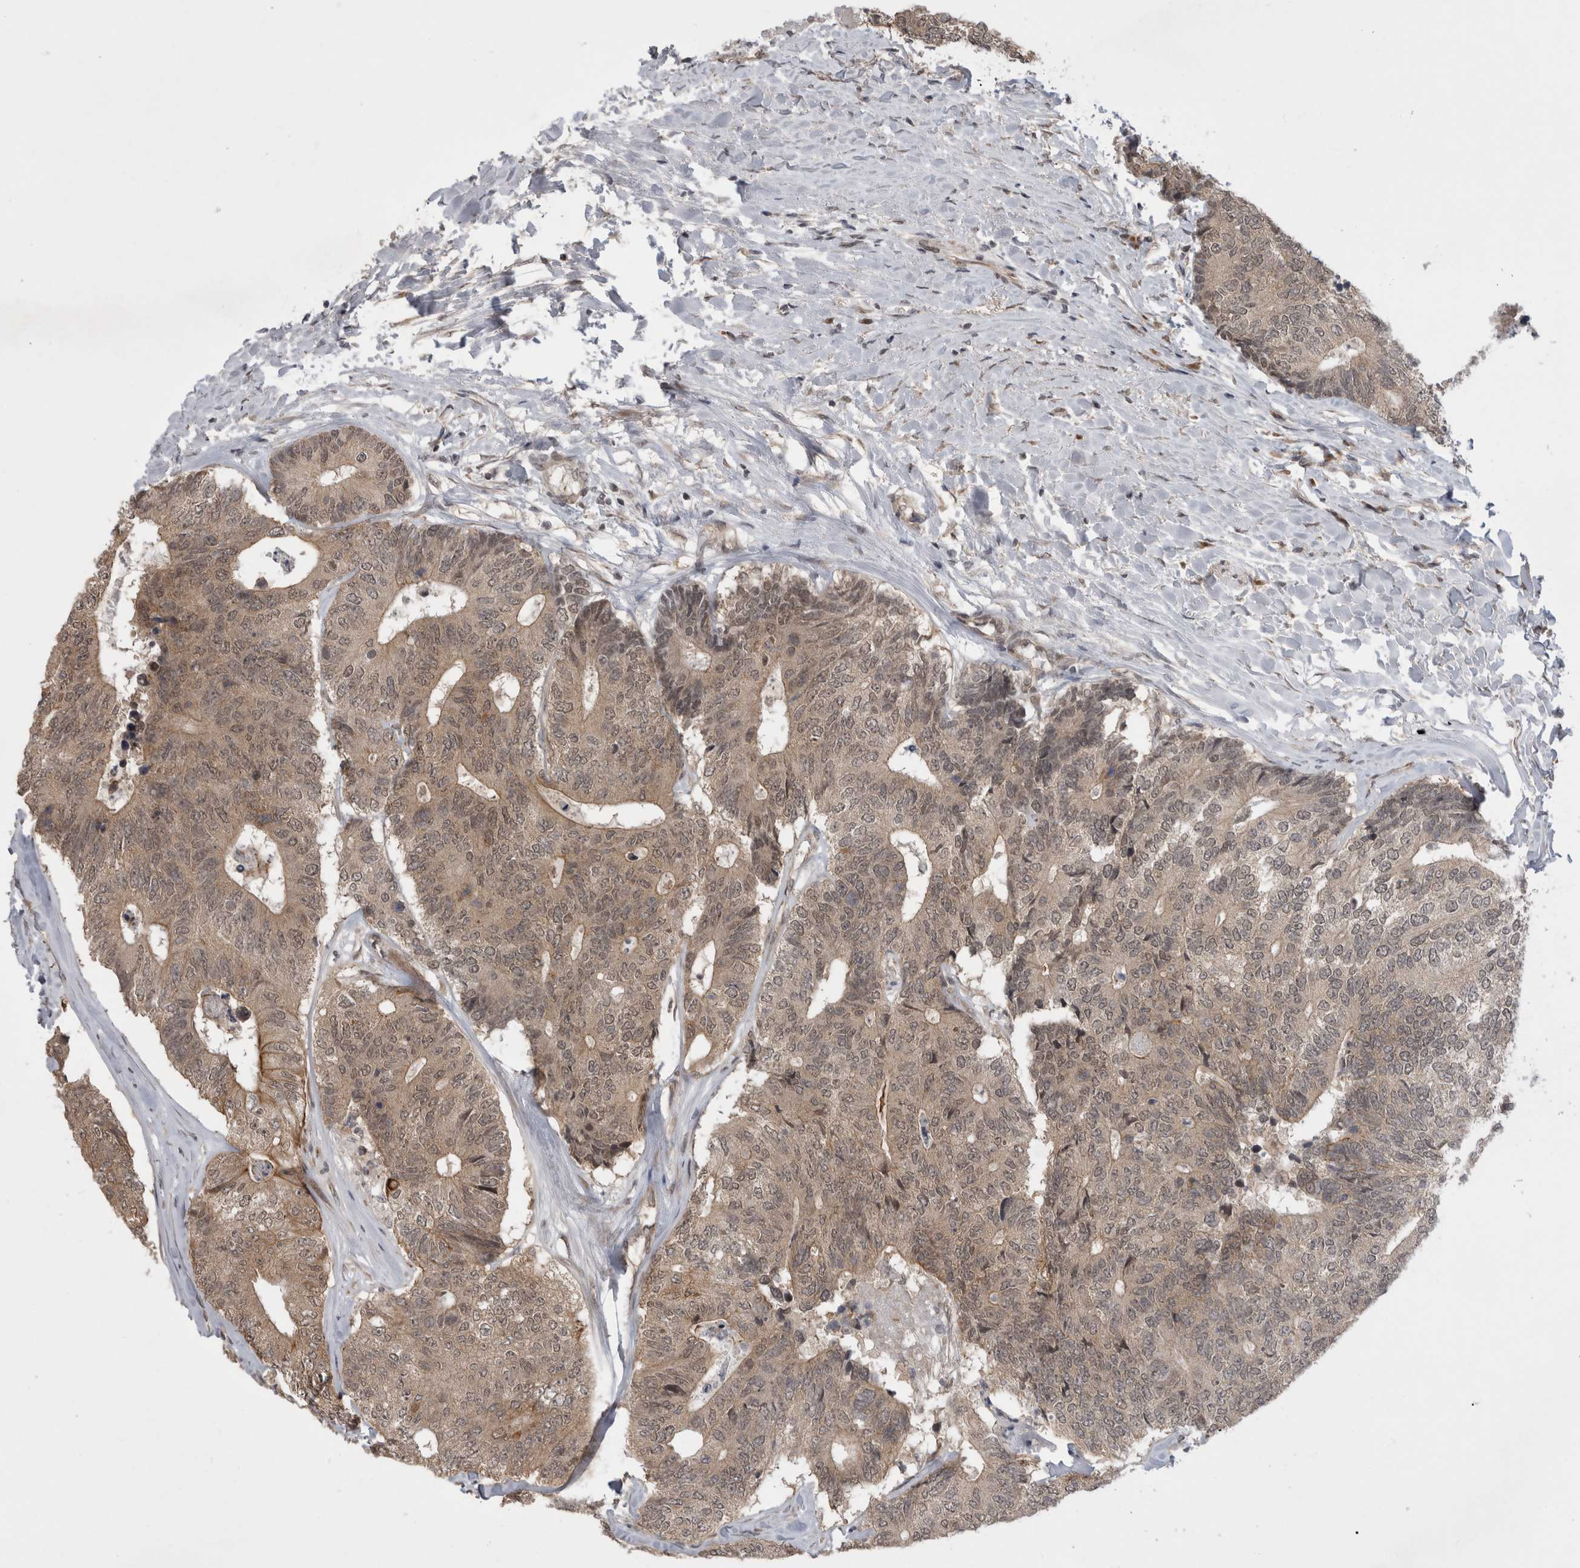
{"staining": {"intensity": "weak", "quantity": ">75%", "location": "cytoplasmic/membranous"}, "tissue": "colorectal cancer", "cell_type": "Tumor cells", "image_type": "cancer", "snomed": [{"axis": "morphology", "description": "Adenocarcinoma, NOS"}, {"axis": "topography", "description": "Colon"}], "caption": "Immunohistochemical staining of colorectal cancer demonstrates weak cytoplasmic/membranous protein expression in about >75% of tumor cells.", "gene": "ZNF341", "patient": {"sex": "female", "age": 67}}